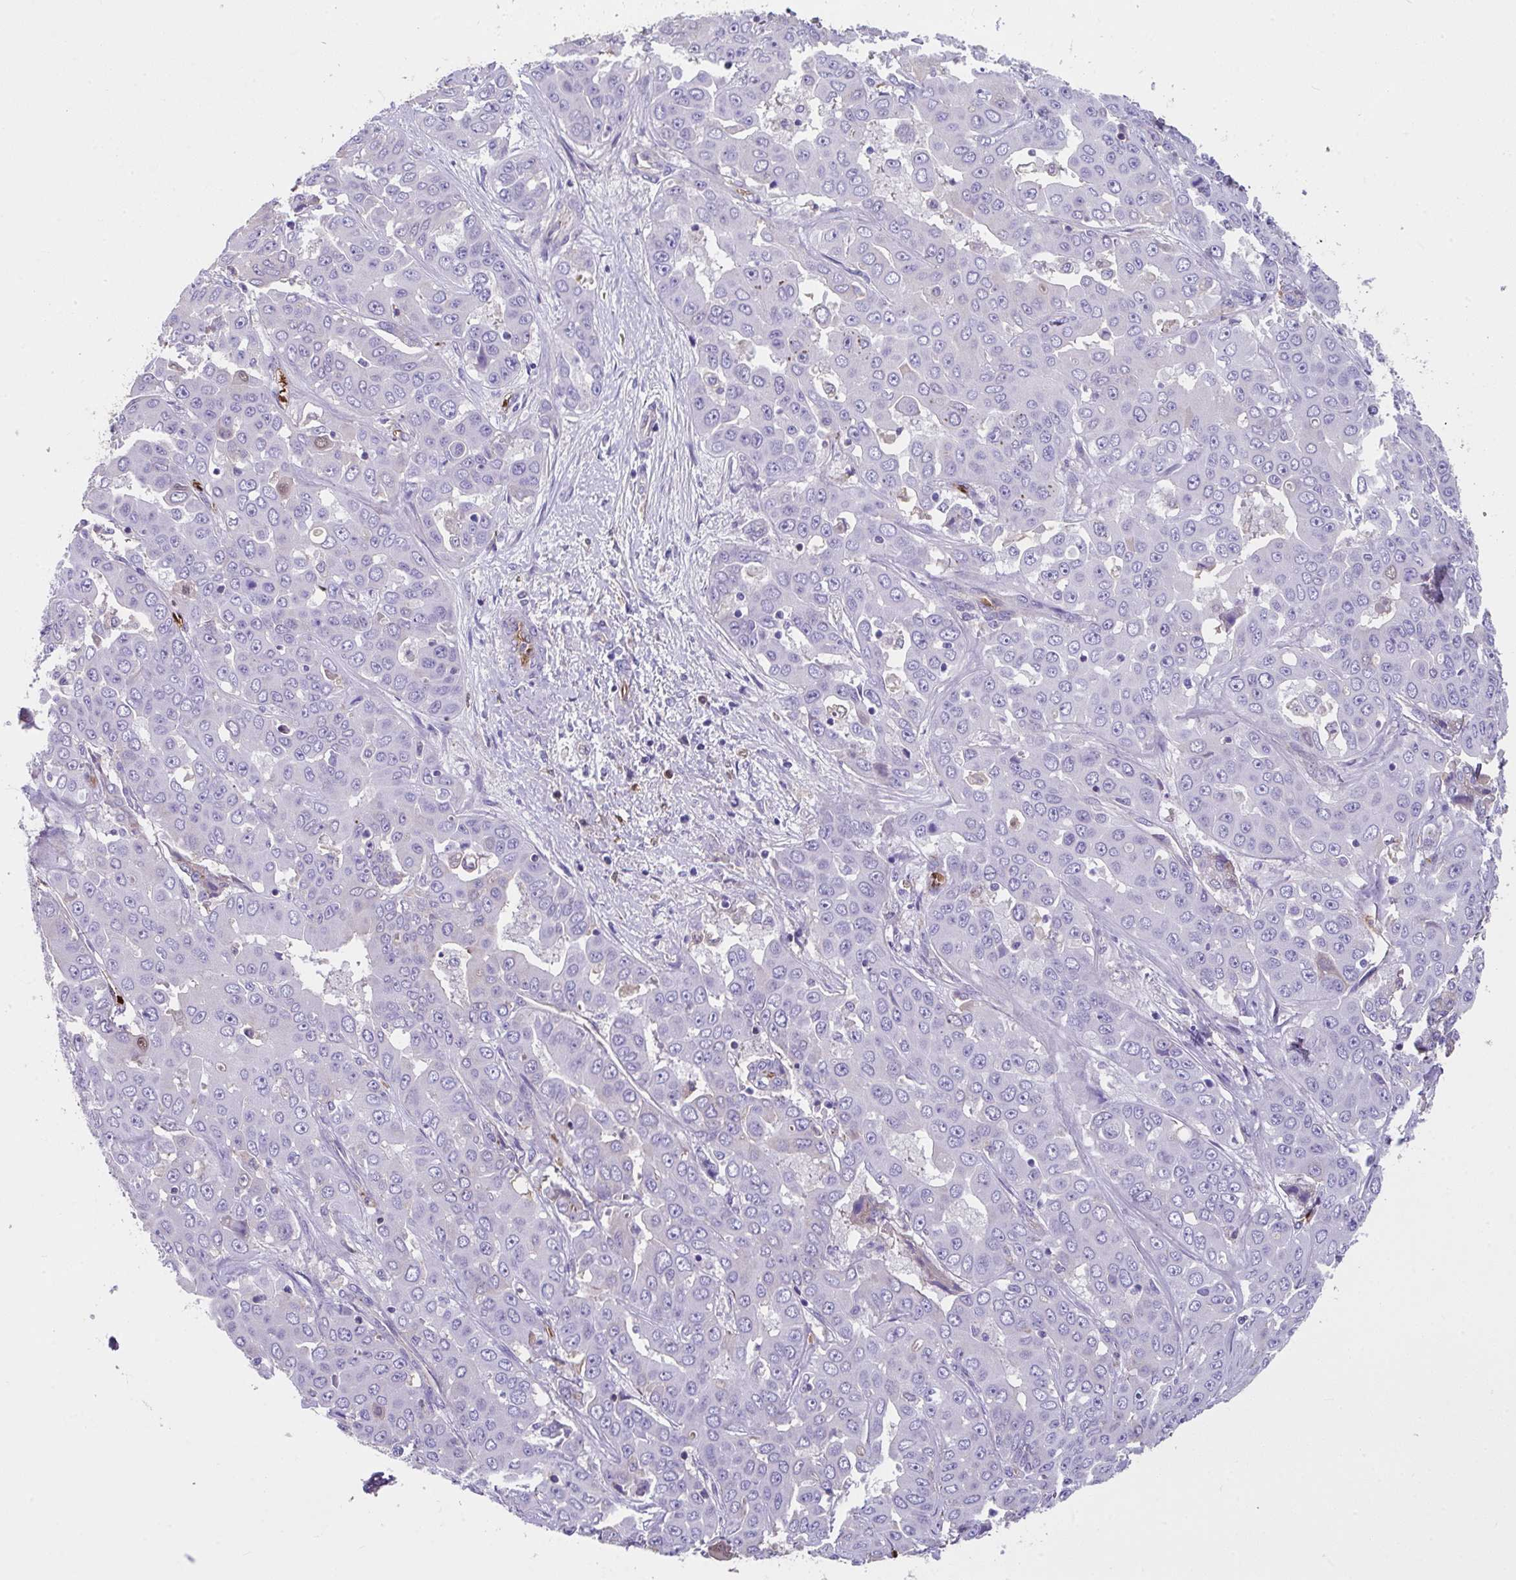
{"staining": {"intensity": "negative", "quantity": "none", "location": "none"}, "tissue": "liver cancer", "cell_type": "Tumor cells", "image_type": "cancer", "snomed": [{"axis": "morphology", "description": "Cholangiocarcinoma"}, {"axis": "topography", "description": "Liver"}], "caption": "IHC of human liver cholangiocarcinoma demonstrates no positivity in tumor cells. (IHC, brightfield microscopy, high magnification).", "gene": "ZNF813", "patient": {"sex": "female", "age": 52}}